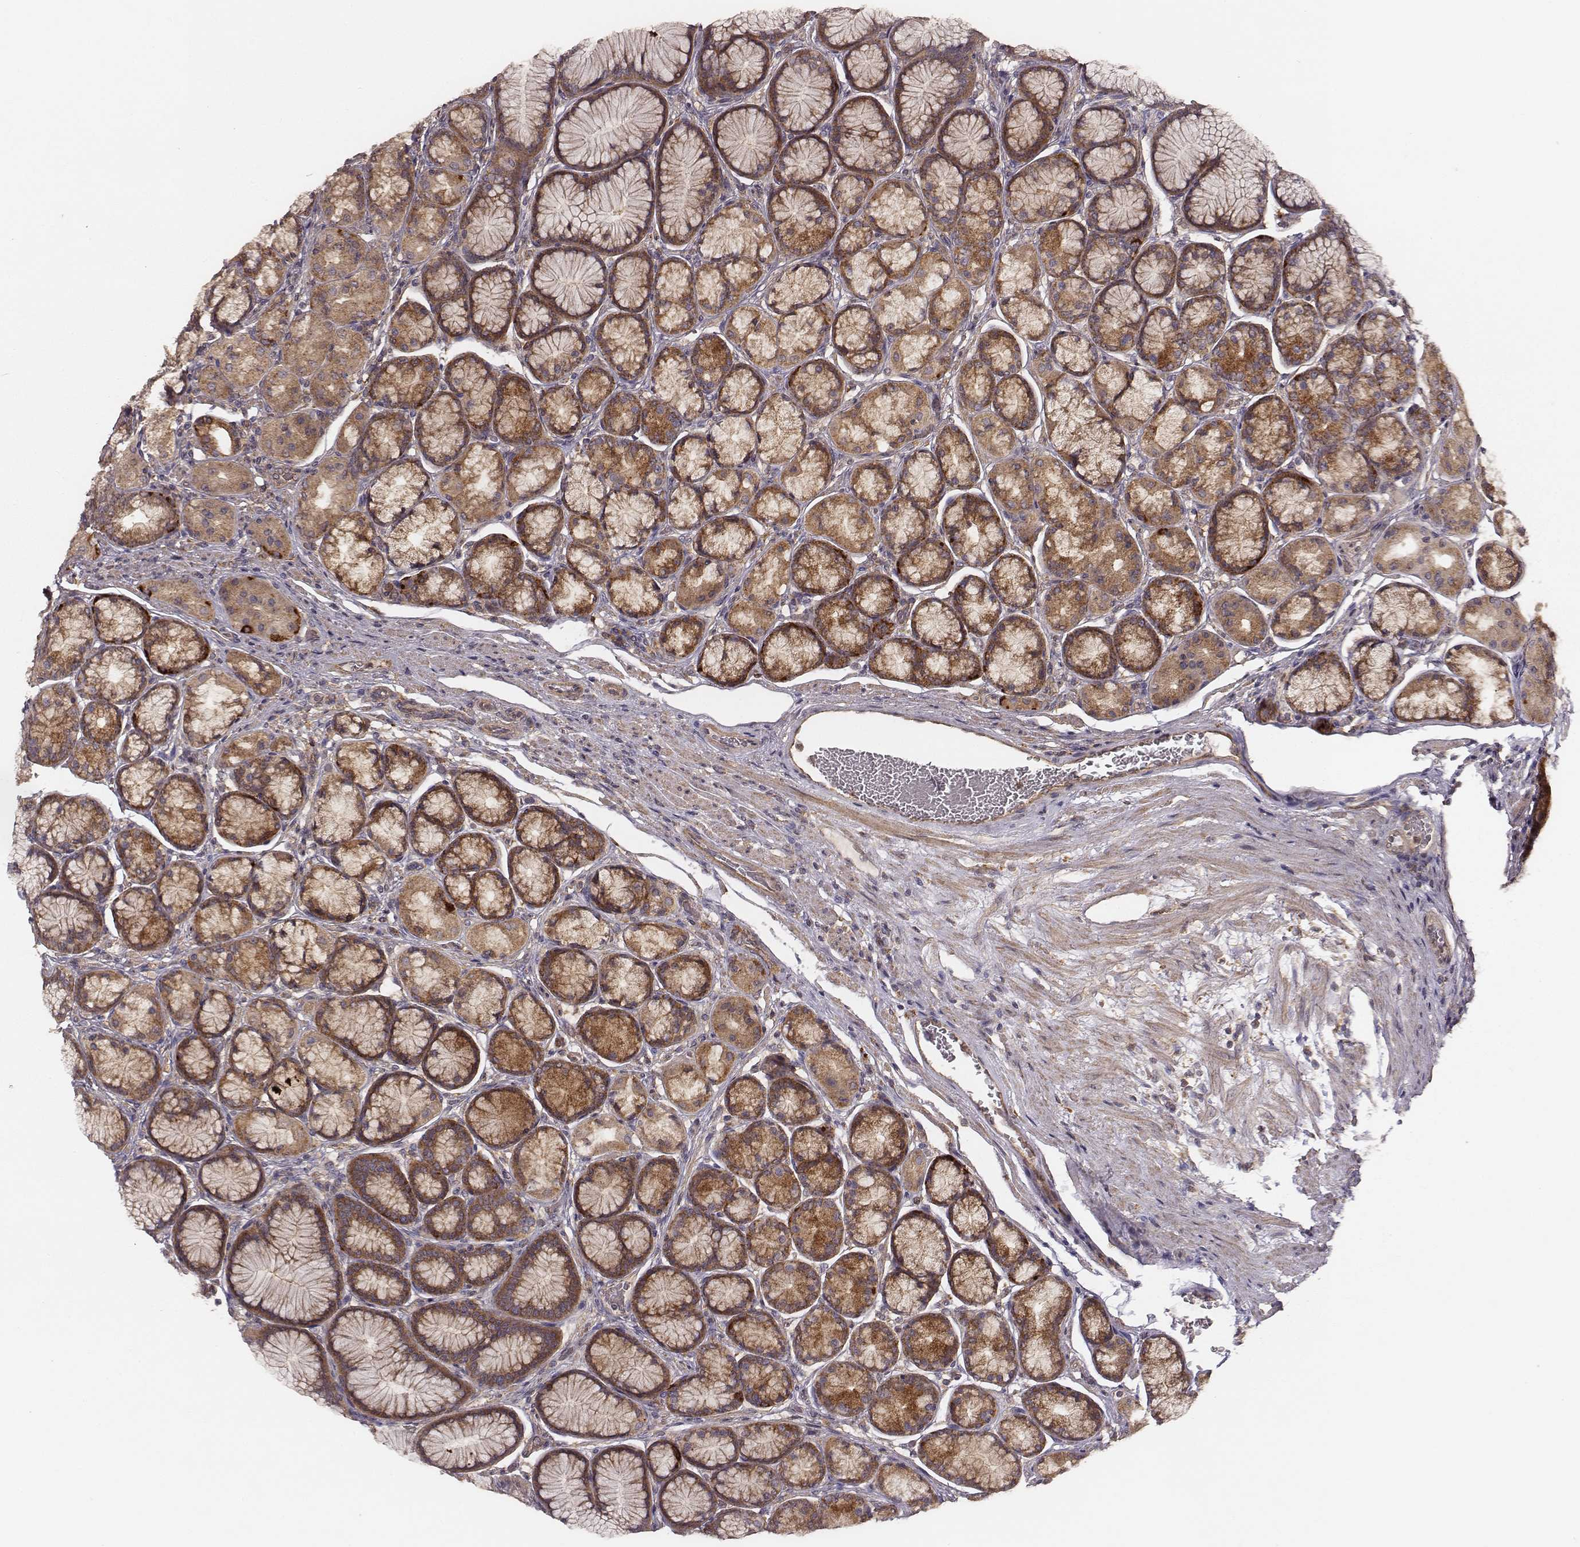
{"staining": {"intensity": "moderate", "quantity": "25%-75%", "location": "cytoplasmic/membranous"}, "tissue": "stomach", "cell_type": "Glandular cells", "image_type": "normal", "snomed": [{"axis": "morphology", "description": "Normal tissue, NOS"}, {"axis": "morphology", "description": "Adenocarcinoma, NOS"}, {"axis": "morphology", "description": "Adenocarcinoma, High grade"}, {"axis": "topography", "description": "Stomach, upper"}, {"axis": "topography", "description": "Stomach"}], "caption": "Normal stomach displays moderate cytoplasmic/membranous positivity in about 25%-75% of glandular cells, visualized by immunohistochemistry.", "gene": "VPS26A", "patient": {"sex": "female", "age": 65}}